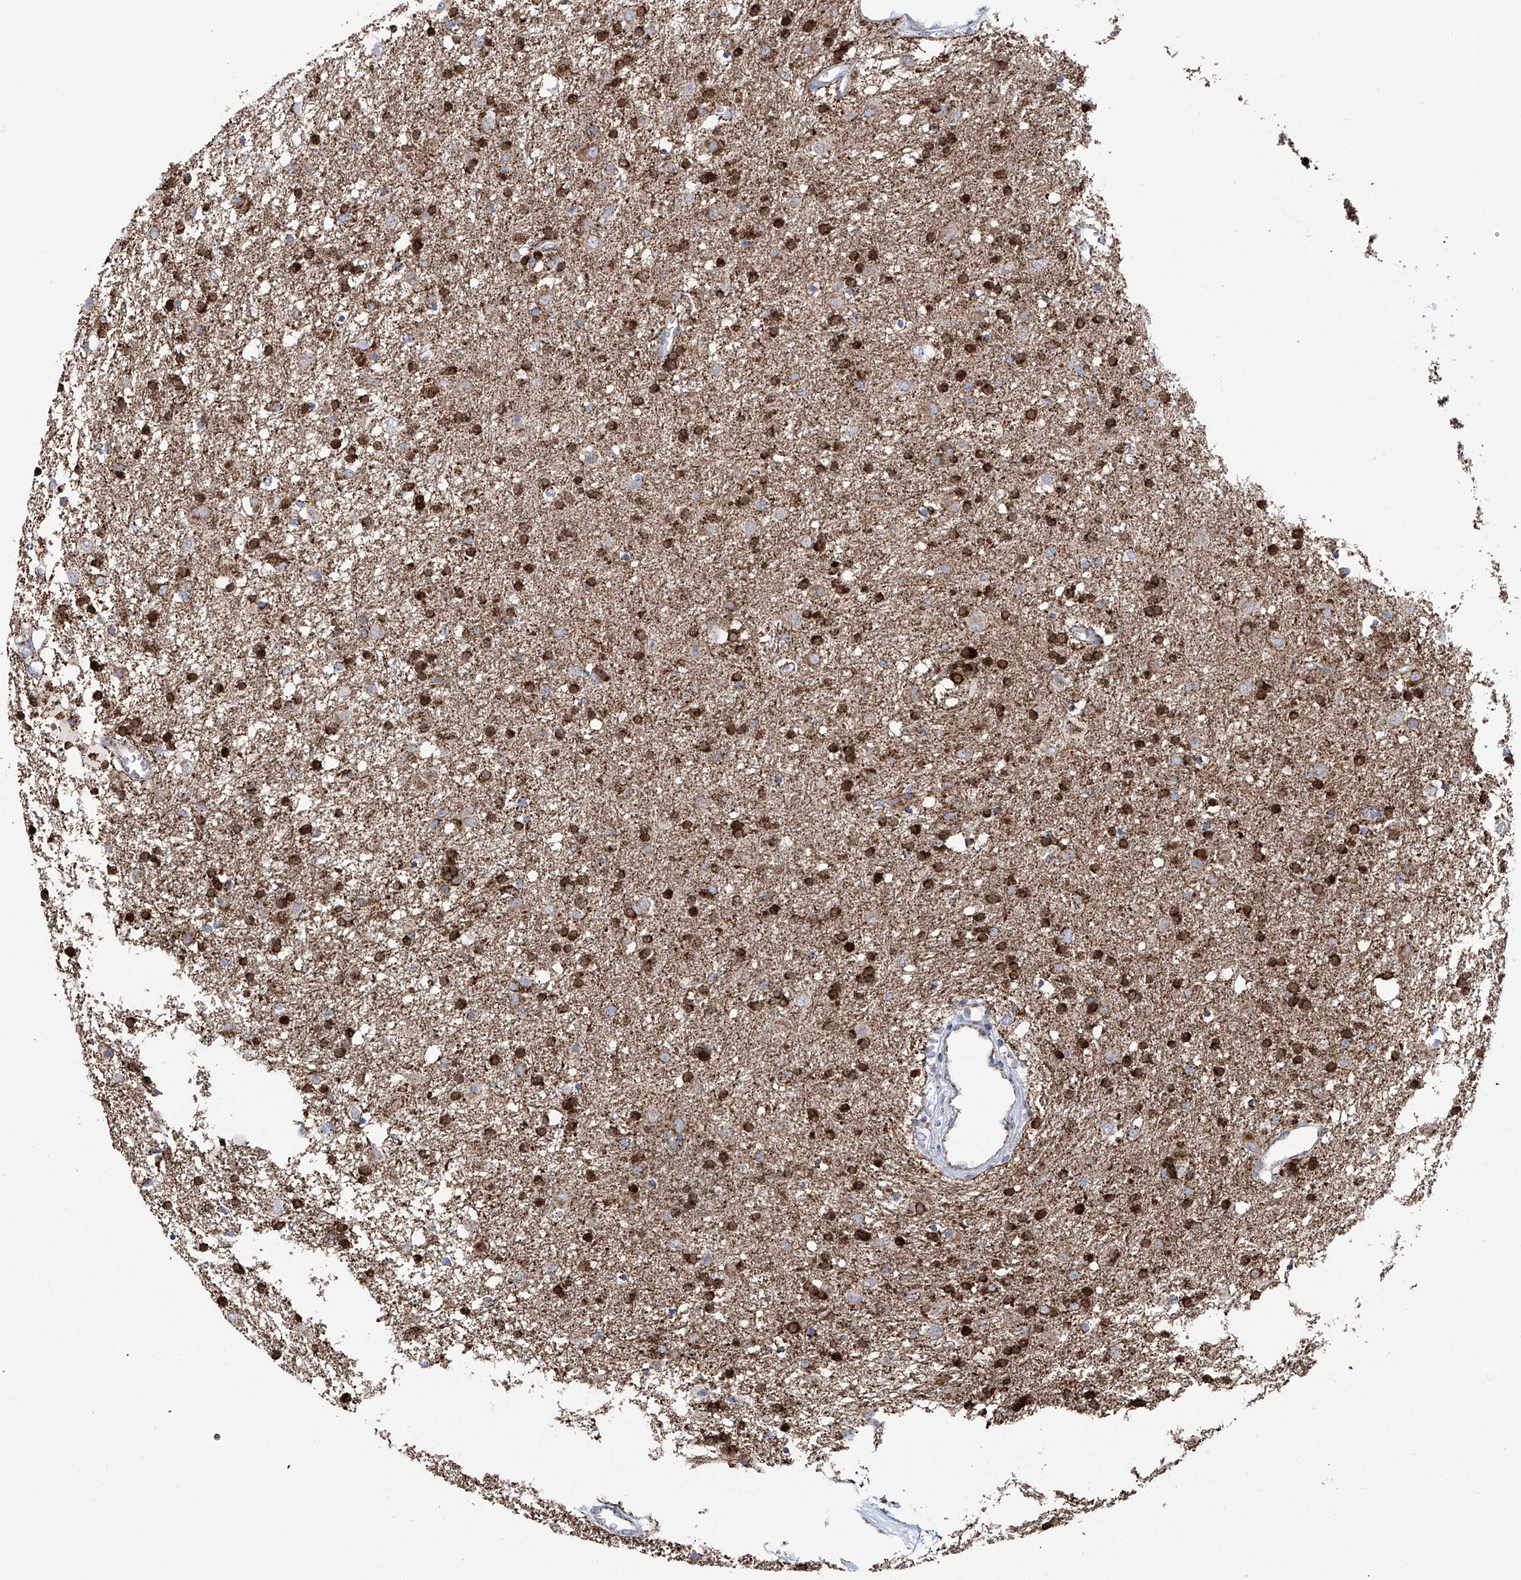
{"staining": {"intensity": "moderate", "quantity": "25%-75%", "location": "cytoplasmic/membranous"}, "tissue": "glioma", "cell_type": "Tumor cells", "image_type": "cancer", "snomed": [{"axis": "morphology", "description": "Glioma, malignant, Low grade"}, {"axis": "topography", "description": "Brain"}], "caption": "A photomicrograph of malignant low-grade glioma stained for a protein displays moderate cytoplasmic/membranous brown staining in tumor cells. The staining was performed using DAB to visualize the protein expression in brown, while the nuclei were stained in blue with hematoxylin (Magnification: 20x).", "gene": "ALDH6A1", "patient": {"sex": "male", "age": 65}}